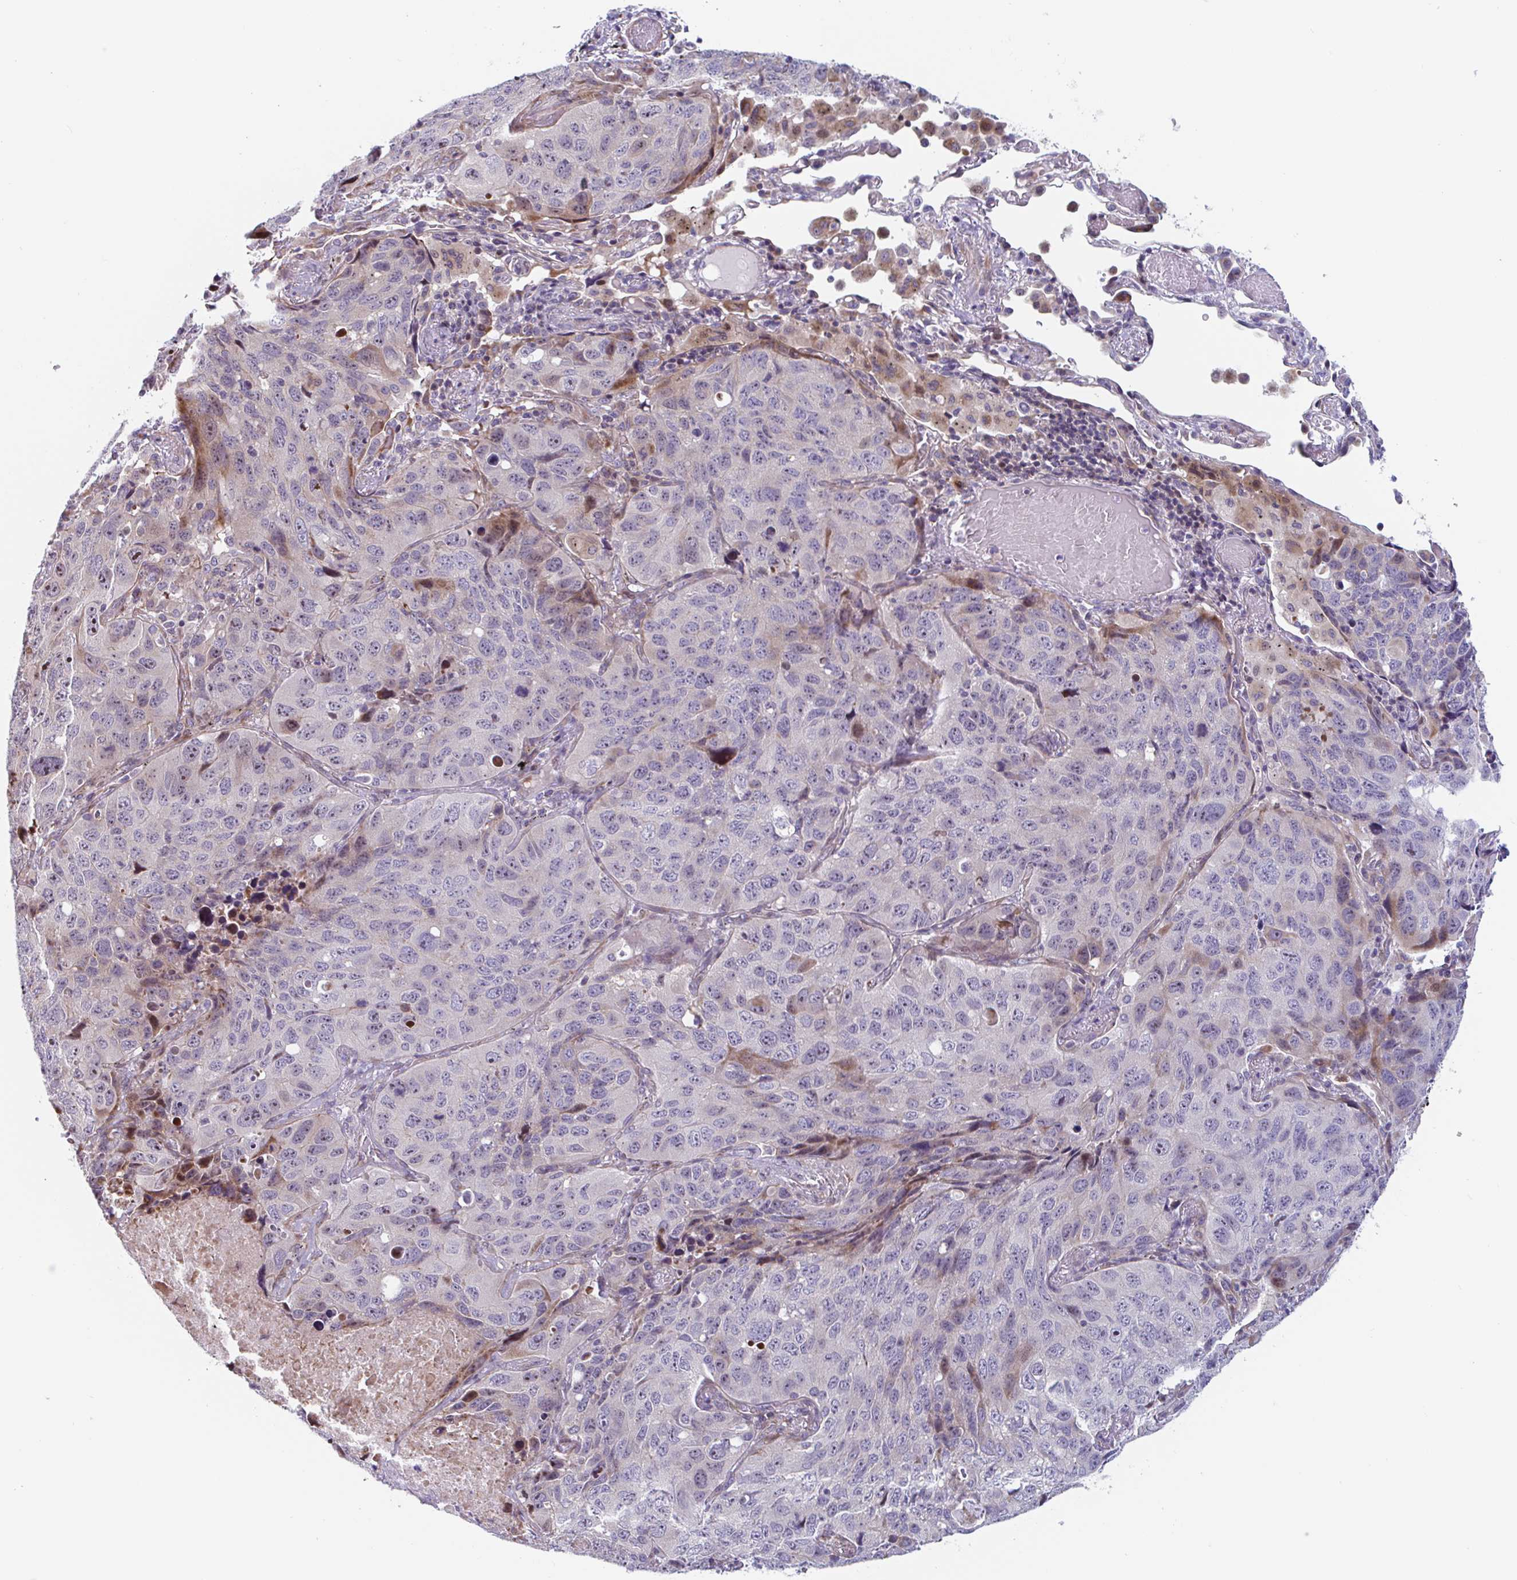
{"staining": {"intensity": "weak", "quantity": "<25%", "location": "cytoplasmic/membranous"}, "tissue": "lung cancer", "cell_type": "Tumor cells", "image_type": "cancer", "snomed": [{"axis": "morphology", "description": "Squamous cell carcinoma, NOS"}, {"axis": "topography", "description": "Lung"}], "caption": "Tumor cells are negative for brown protein staining in lung squamous cell carcinoma. (Stains: DAB immunohistochemistry (IHC) with hematoxylin counter stain, Microscopy: brightfield microscopy at high magnification).", "gene": "DUXA", "patient": {"sex": "male", "age": 60}}